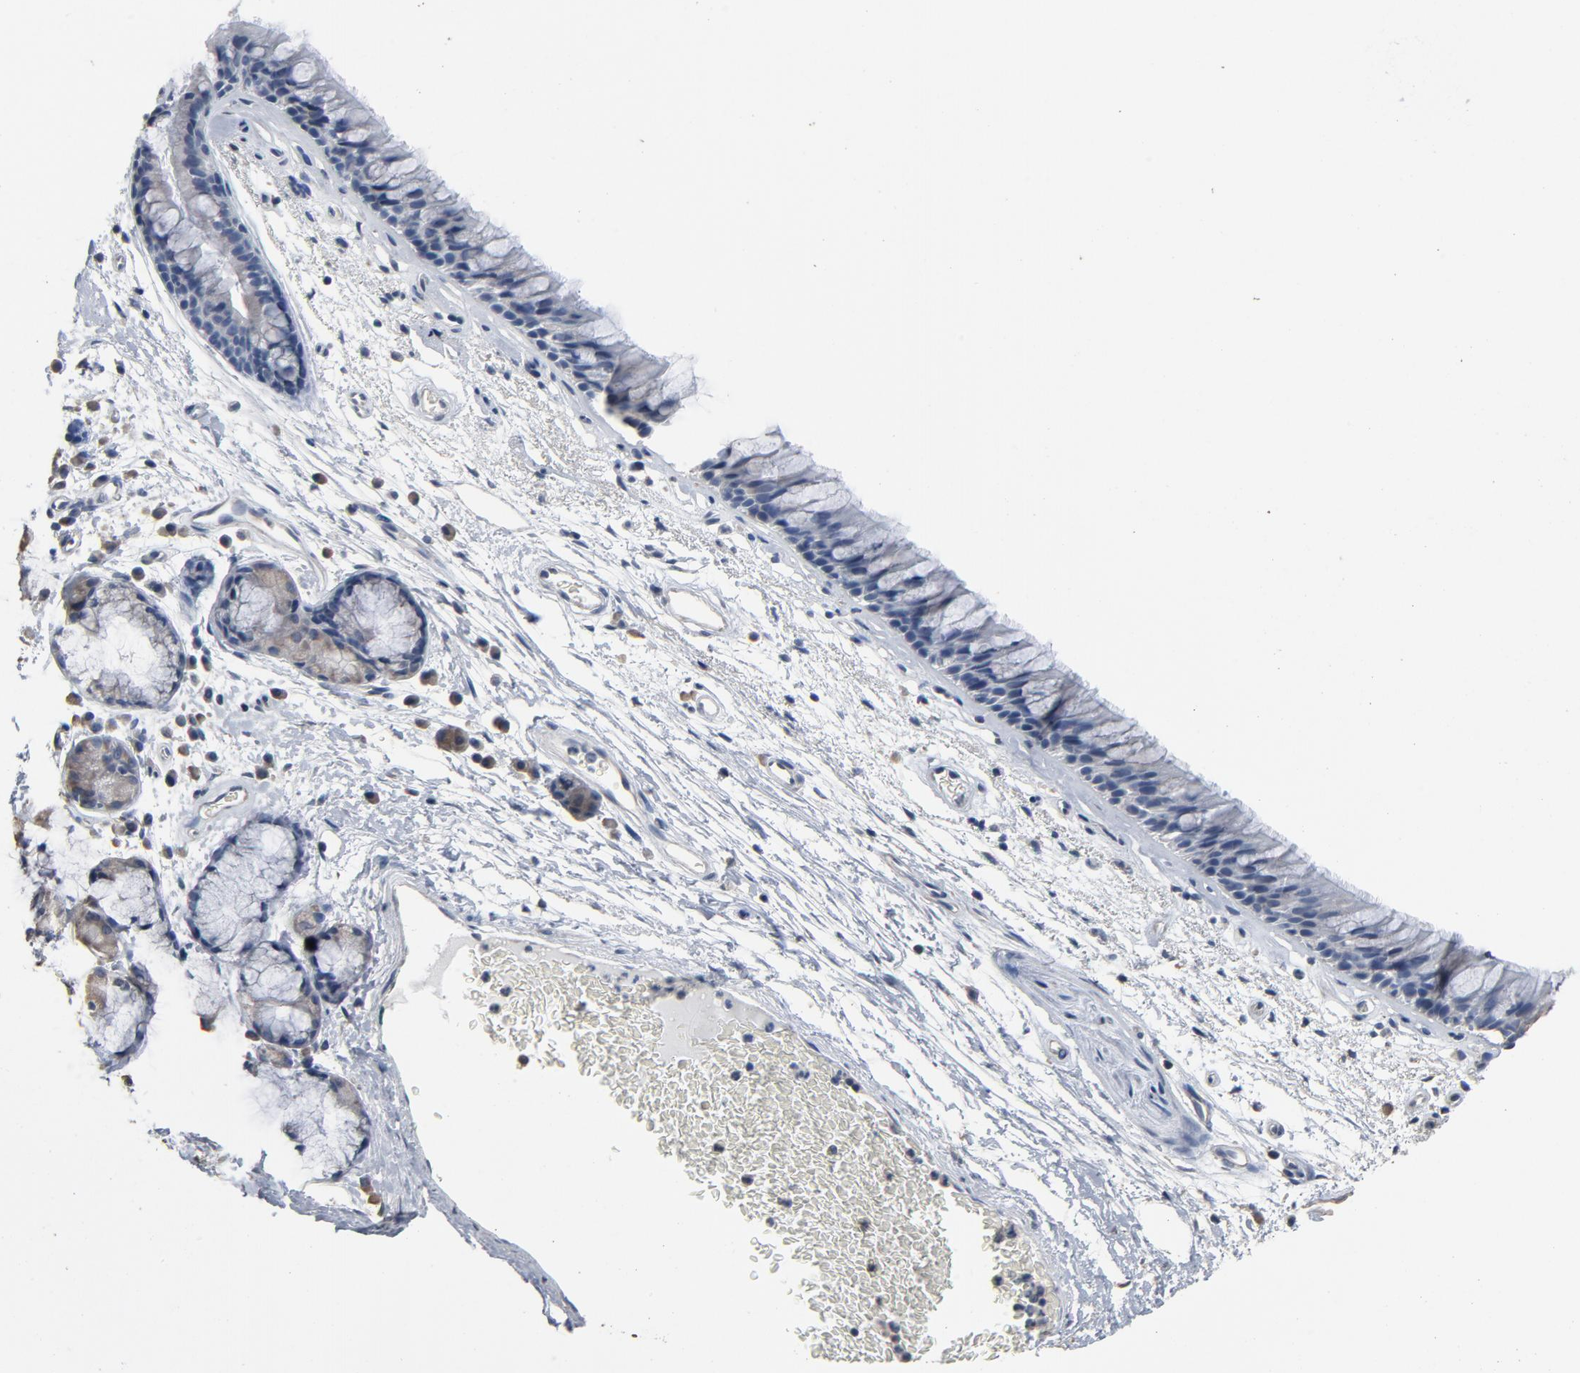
{"staining": {"intensity": "negative", "quantity": "none", "location": "none"}, "tissue": "bronchus", "cell_type": "Respiratory epithelial cells", "image_type": "normal", "snomed": [{"axis": "morphology", "description": "Normal tissue, NOS"}, {"axis": "morphology", "description": "Adenocarcinoma, NOS"}, {"axis": "topography", "description": "Bronchus"}, {"axis": "topography", "description": "Lung"}], "caption": "This photomicrograph is of unremarkable bronchus stained with immunohistochemistry to label a protein in brown with the nuclei are counter-stained blue. There is no positivity in respiratory epithelial cells.", "gene": "SOX6", "patient": {"sex": "female", "age": 54}}